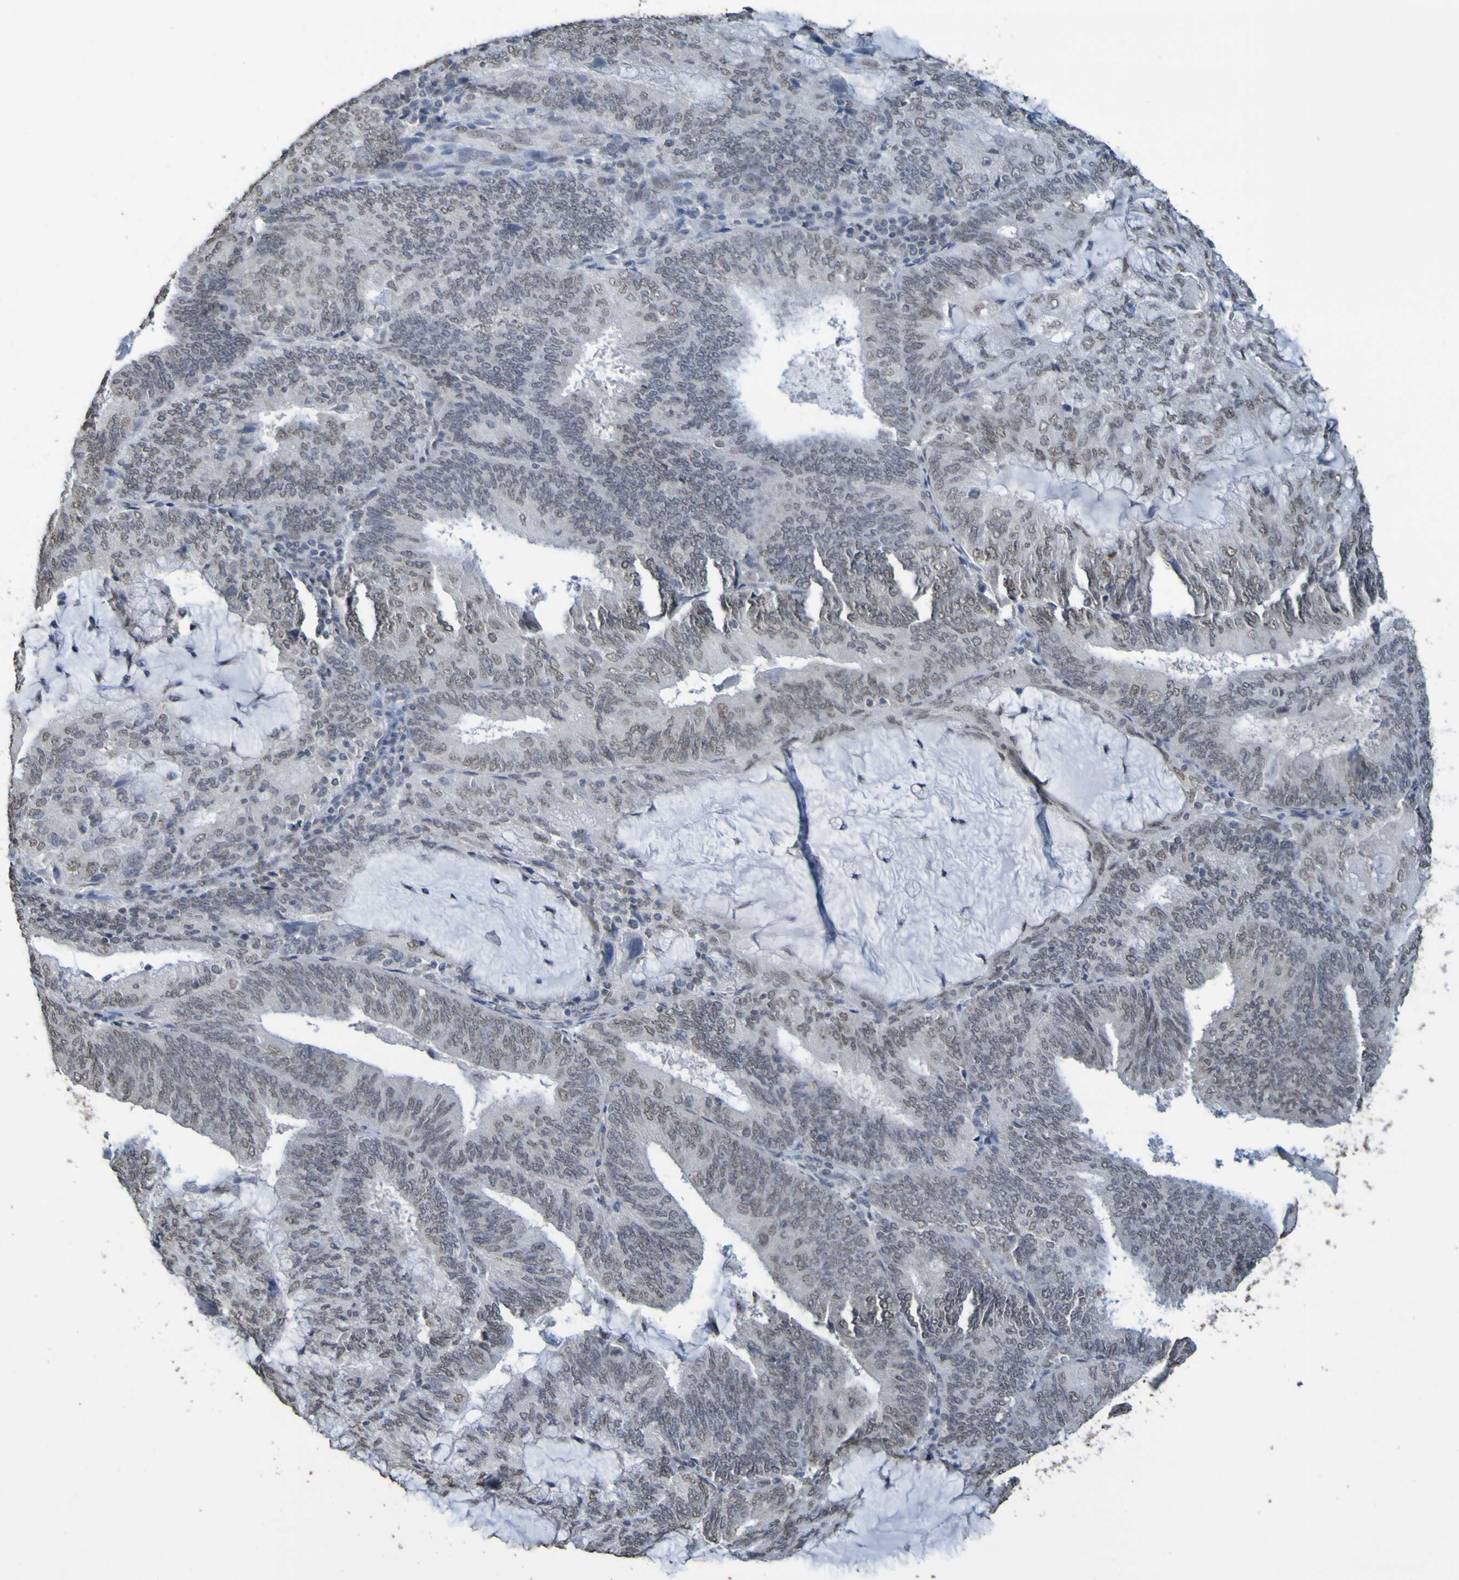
{"staining": {"intensity": "weak", "quantity": "25%-75%", "location": "nuclear"}, "tissue": "endometrial cancer", "cell_type": "Tumor cells", "image_type": "cancer", "snomed": [{"axis": "morphology", "description": "Adenocarcinoma, NOS"}, {"axis": "topography", "description": "Endometrium"}], "caption": "There is low levels of weak nuclear staining in tumor cells of endometrial adenocarcinoma, as demonstrated by immunohistochemical staining (brown color).", "gene": "ALKBH2", "patient": {"sex": "female", "age": 81}}